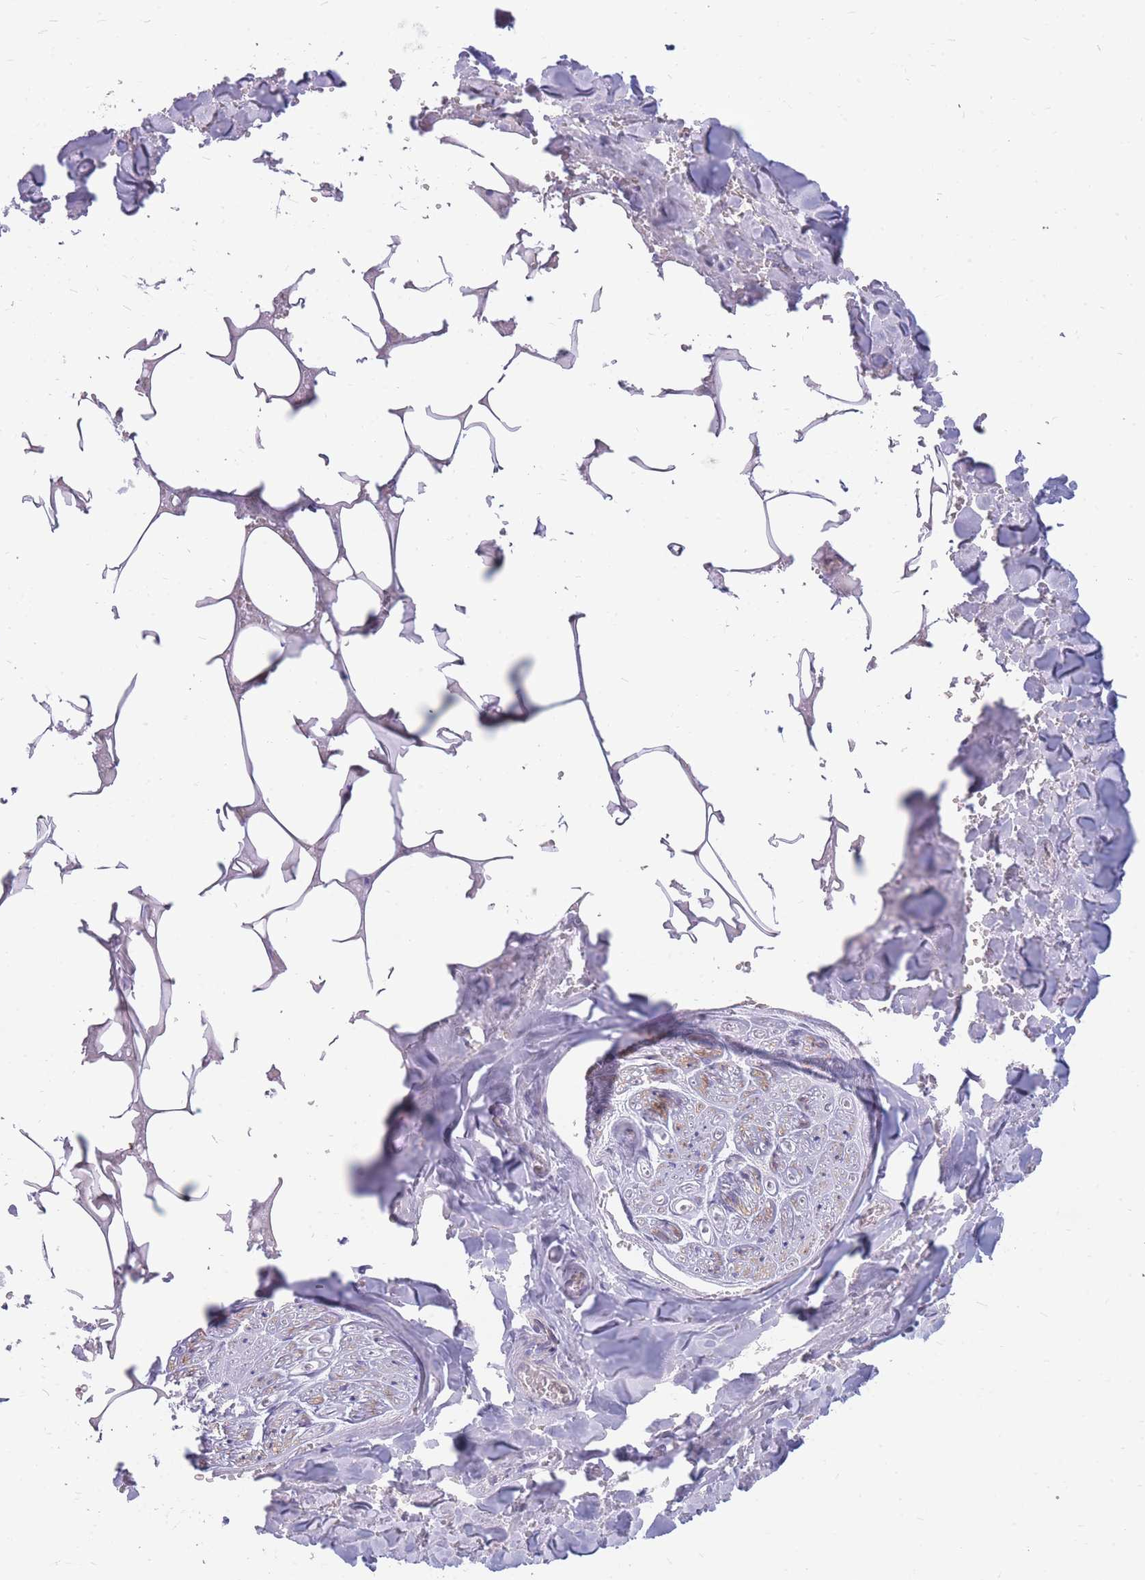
{"staining": {"intensity": "negative", "quantity": "none", "location": "none"}, "tissue": "adipose tissue", "cell_type": "Adipocytes", "image_type": "normal", "snomed": [{"axis": "morphology", "description": "Normal tissue, NOS"}, {"axis": "topography", "description": "Salivary gland"}, {"axis": "topography", "description": "Peripheral nerve tissue"}], "caption": "Immunohistochemistry of benign adipose tissue shows no positivity in adipocytes.", "gene": "MTSS2", "patient": {"sex": "male", "age": 38}}